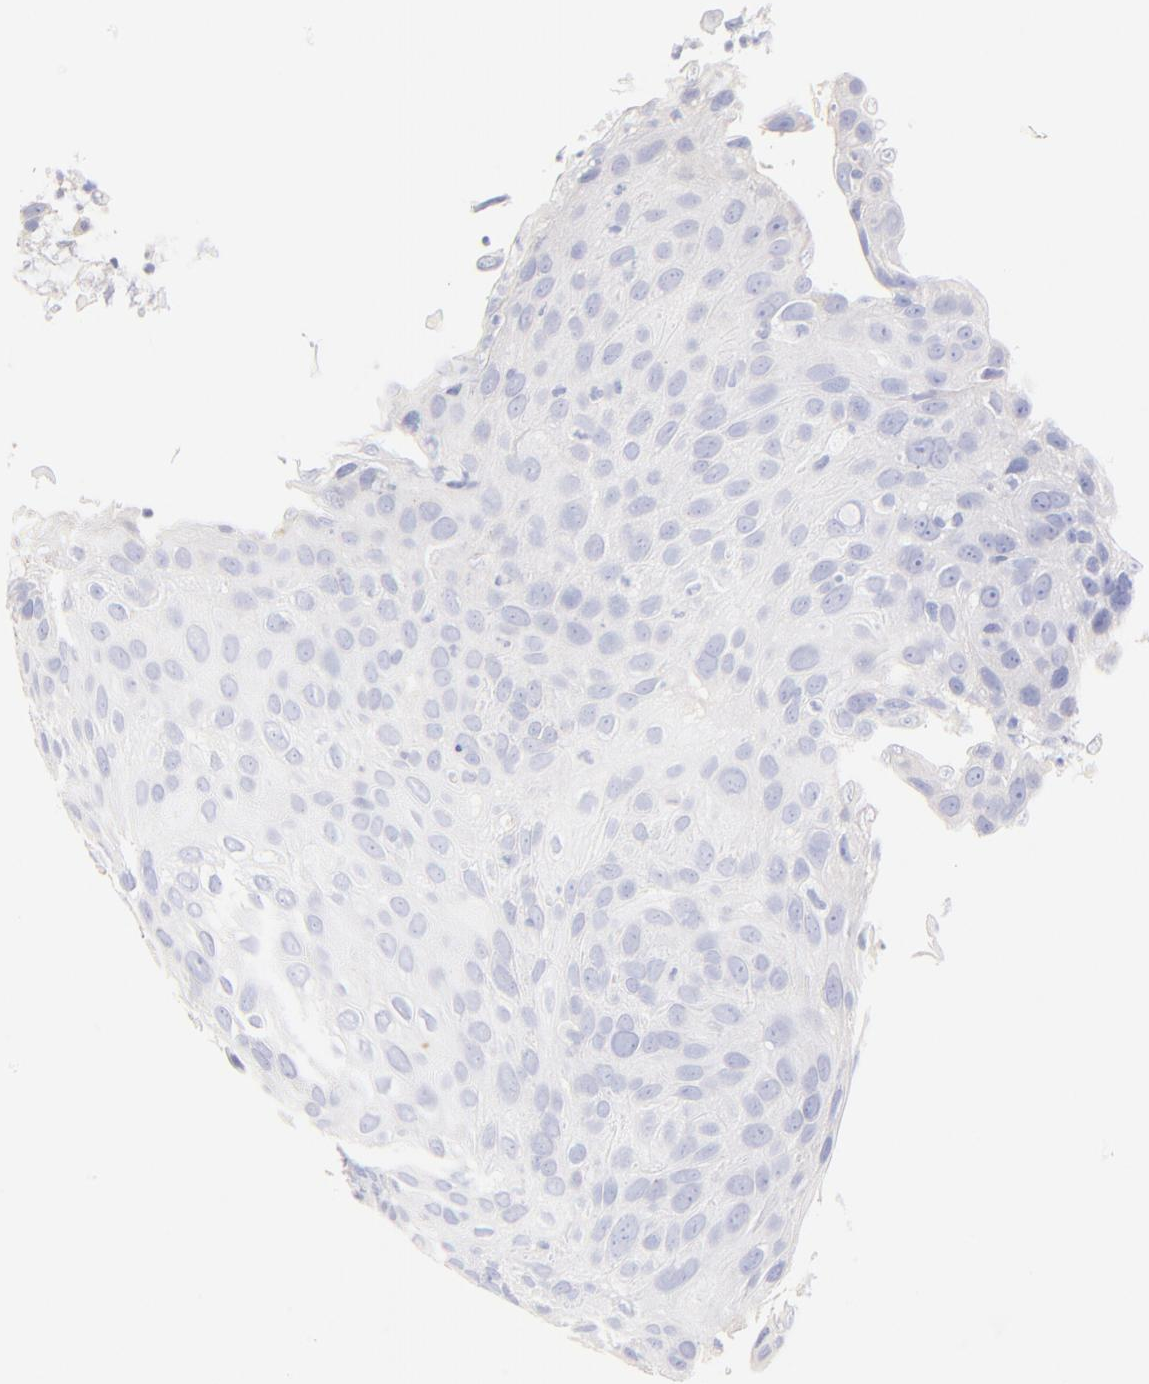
{"staining": {"intensity": "negative", "quantity": "none", "location": "none"}, "tissue": "skin cancer", "cell_type": "Tumor cells", "image_type": "cancer", "snomed": [{"axis": "morphology", "description": "Squamous cell carcinoma, NOS"}, {"axis": "topography", "description": "Skin"}], "caption": "Immunohistochemistry micrograph of human squamous cell carcinoma (skin) stained for a protein (brown), which exhibits no expression in tumor cells.", "gene": "ASB9", "patient": {"sex": "male", "age": 87}}